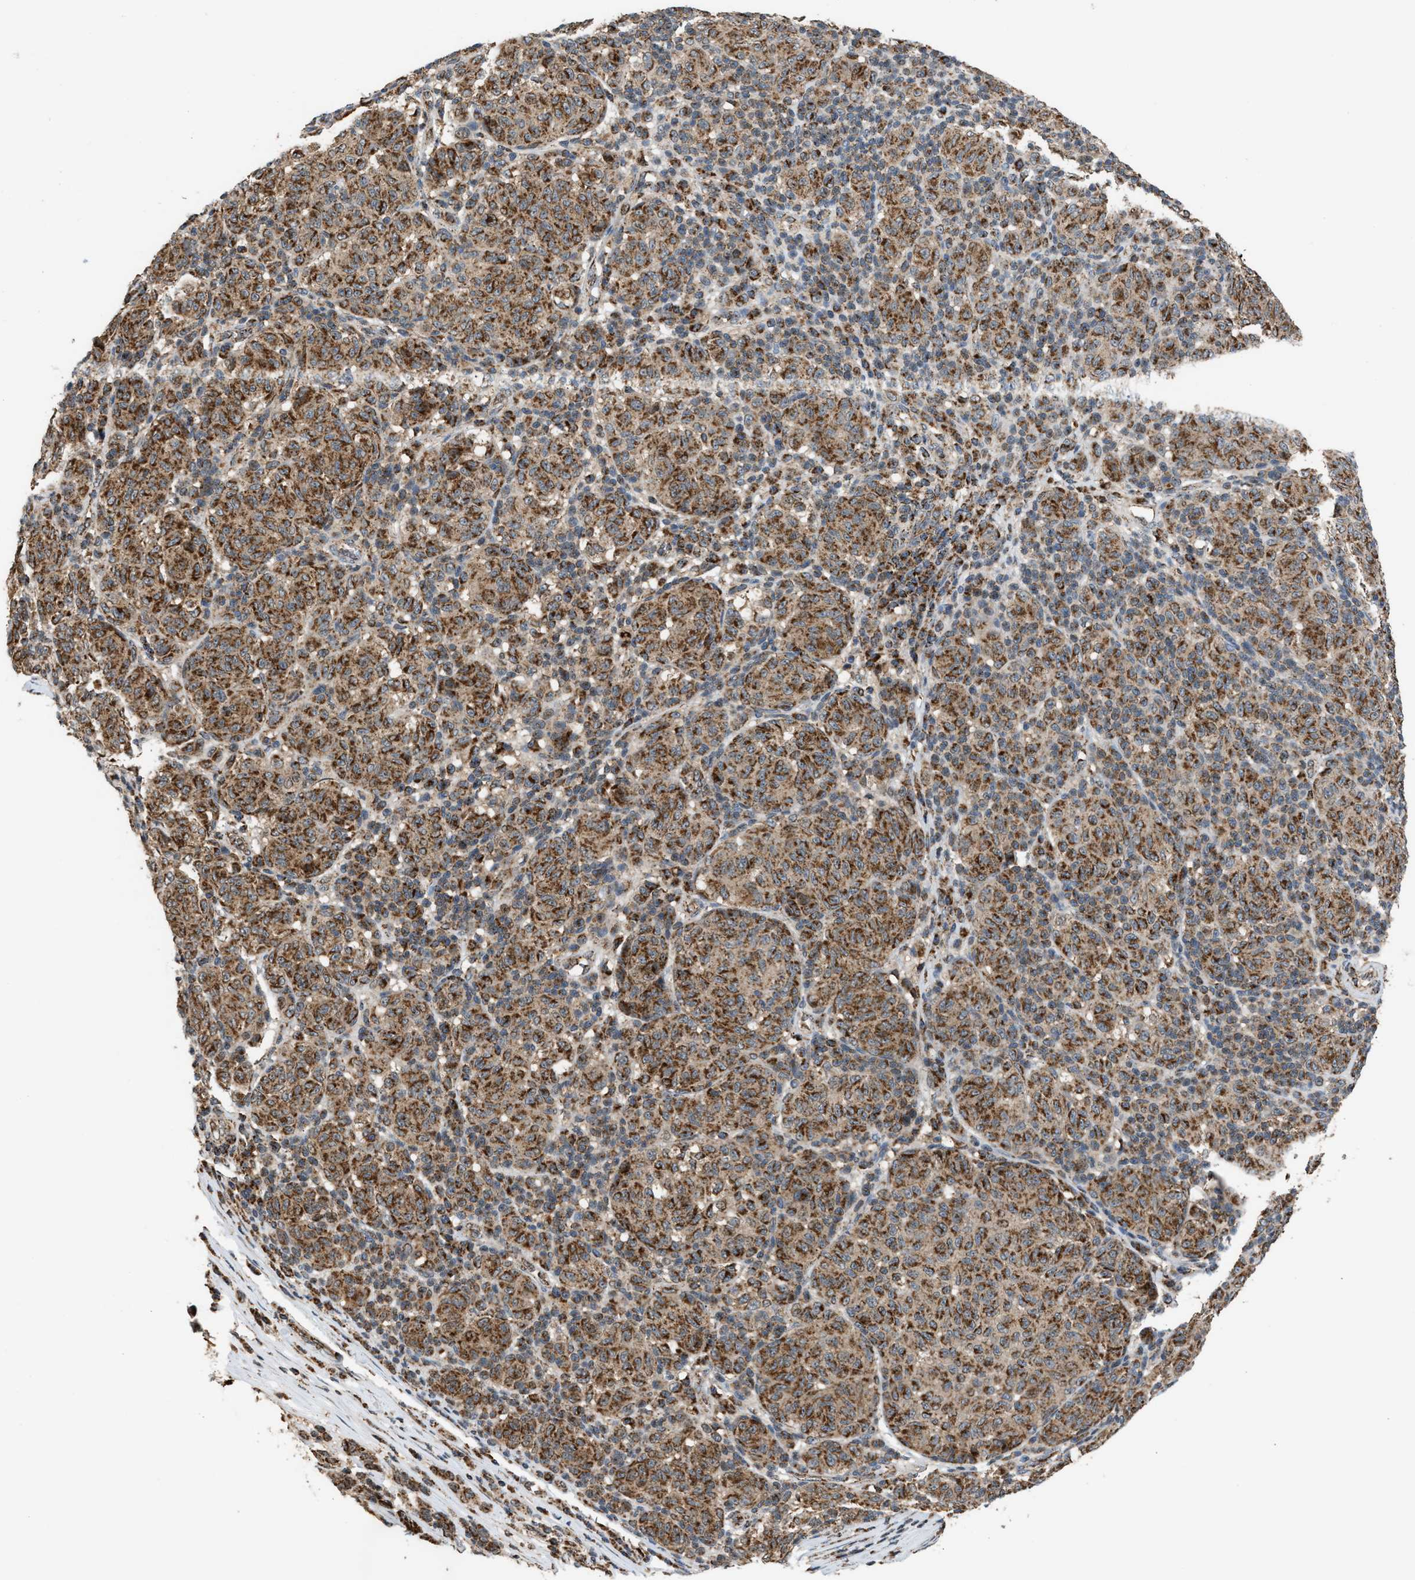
{"staining": {"intensity": "strong", "quantity": ">75%", "location": "cytoplasmic/membranous"}, "tissue": "melanoma", "cell_type": "Tumor cells", "image_type": "cancer", "snomed": [{"axis": "morphology", "description": "Malignant melanoma, NOS"}, {"axis": "topography", "description": "Skin"}], "caption": "The immunohistochemical stain labels strong cytoplasmic/membranous staining in tumor cells of malignant melanoma tissue. The protein of interest is shown in brown color, while the nuclei are stained blue.", "gene": "SGSM2", "patient": {"sex": "male", "age": 59}}